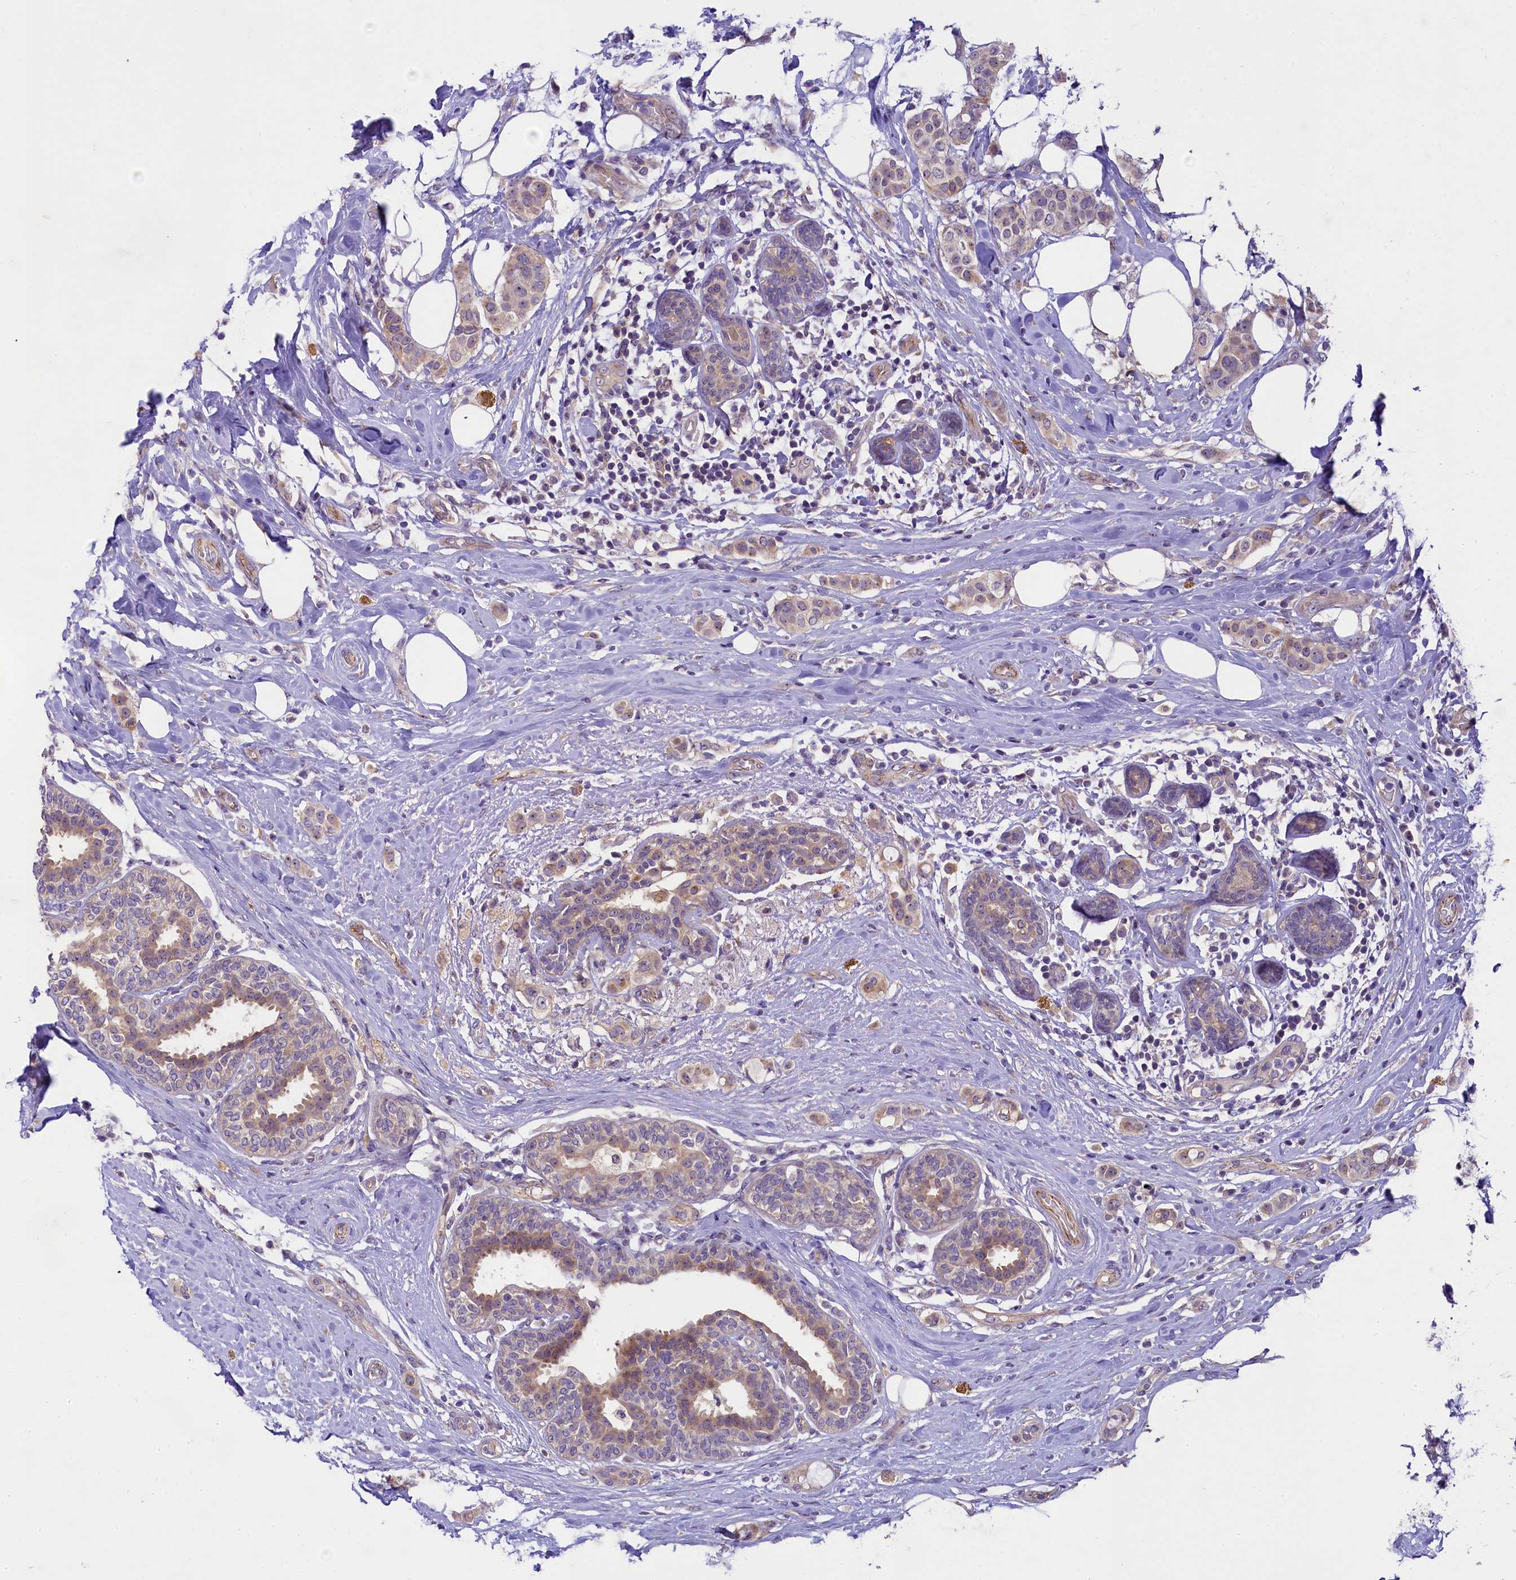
{"staining": {"intensity": "weak", "quantity": "<25%", "location": "cytoplasmic/membranous"}, "tissue": "breast cancer", "cell_type": "Tumor cells", "image_type": "cancer", "snomed": [{"axis": "morphology", "description": "Lobular carcinoma"}, {"axis": "topography", "description": "Breast"}], "caption": "This is an immunohistochemistry (IHC) histopathology image of breast lobular carcinoma. There is no expression in tumor cells.", "gene": "UBXN6", "patient": {"sex": "female", "age": 51}}